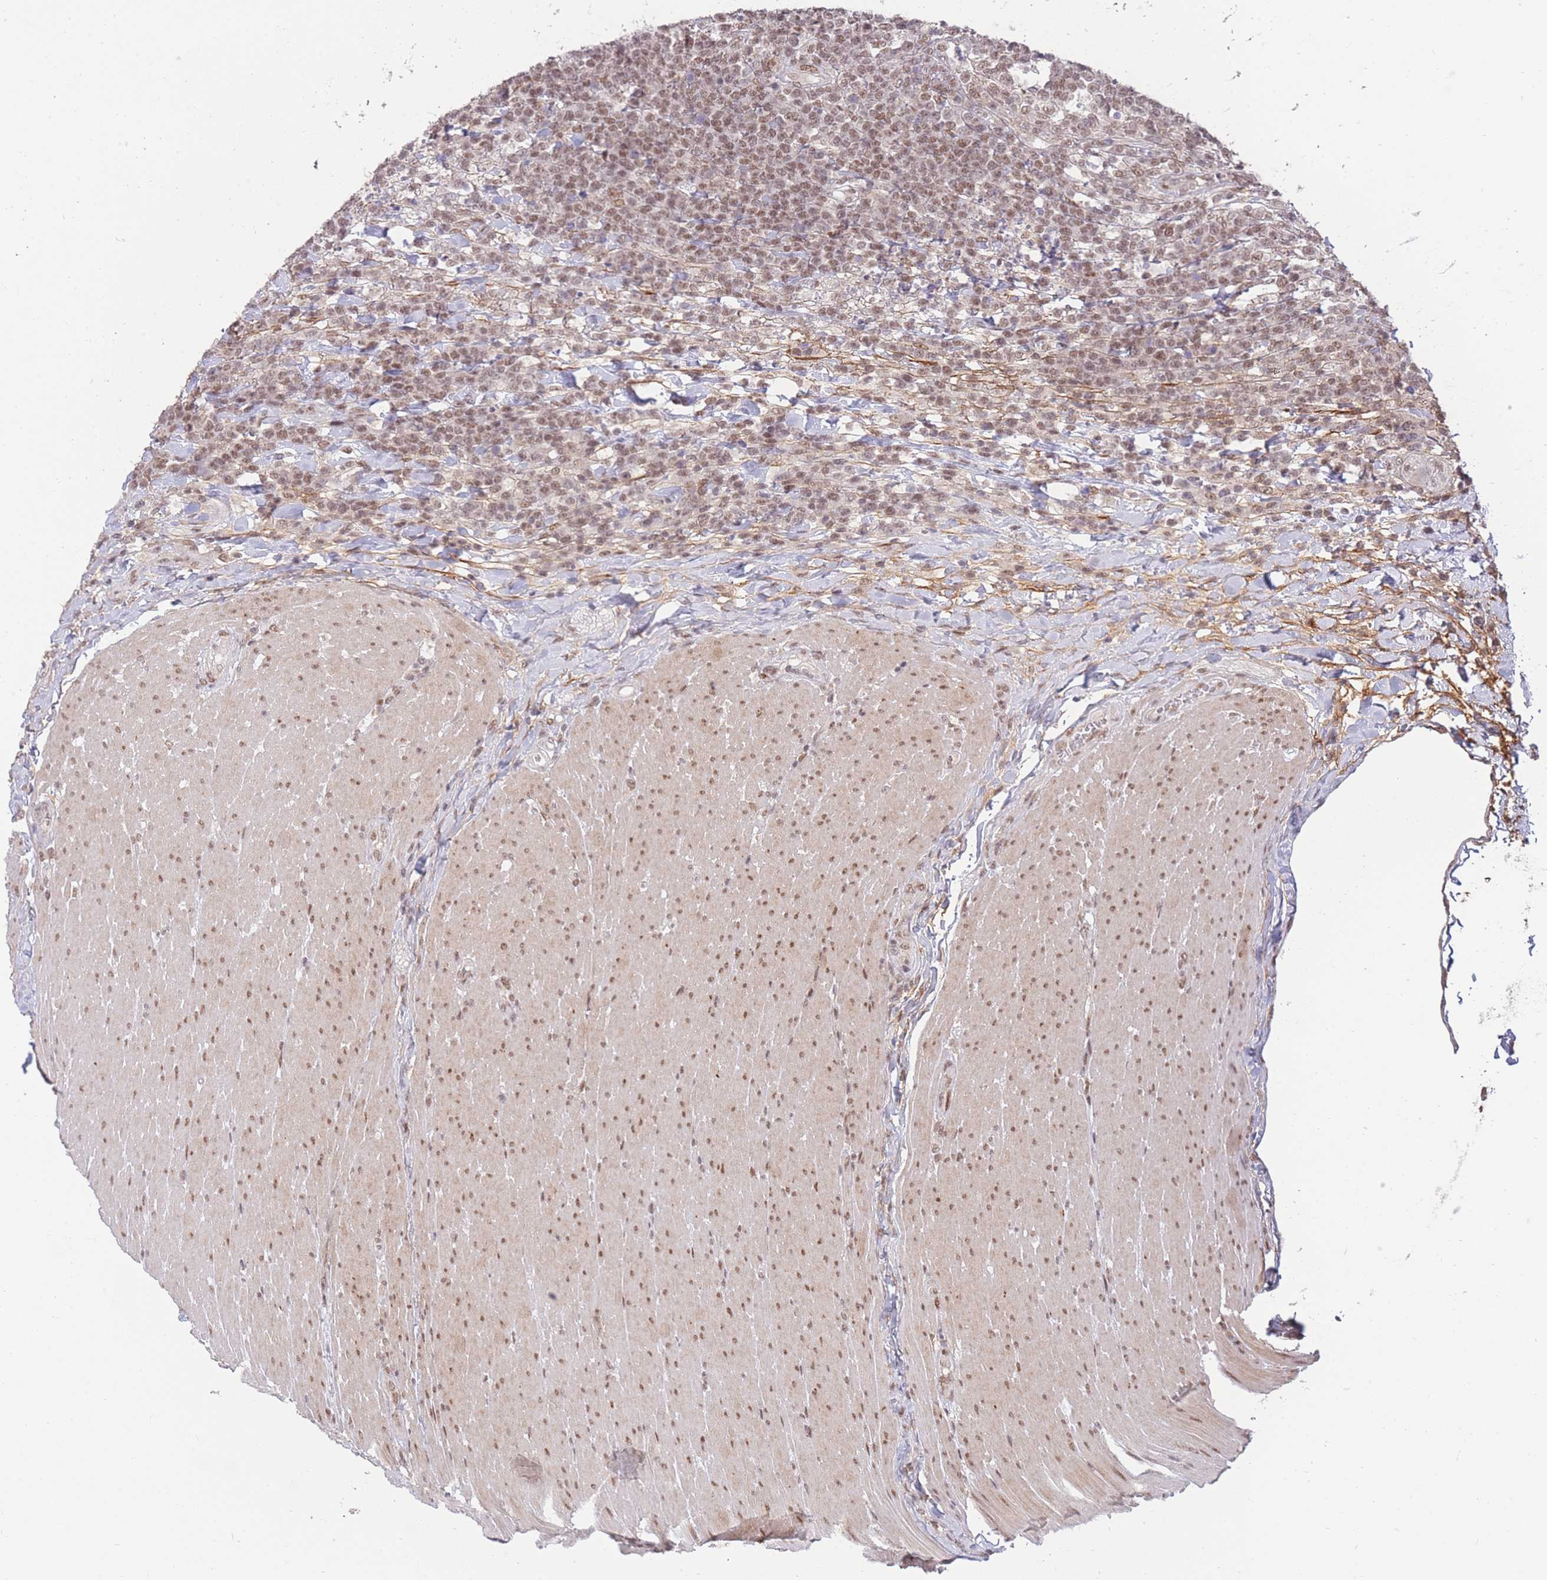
{"staining": {"intensity": "moderate", "quantity": ">75%", "location": "nuclear"}, "tissue": "lymphoma", "cell_type": "Tumor cells", "image_type": "cancer", "snomed": [{"axis": "morphology", "description": "Malignant lymphoma, non-Hodgkin's type, High grade"}, {"axis": "topography", "description": "Small intestine"}], "caption": "Lymphoma stained with DAB IHC exhibits medium levels of moderate nuclear positivity in approximately >75% of tumor cells.", "gene": "CARD8", "patient": {"sex": "male", "age": 8}}